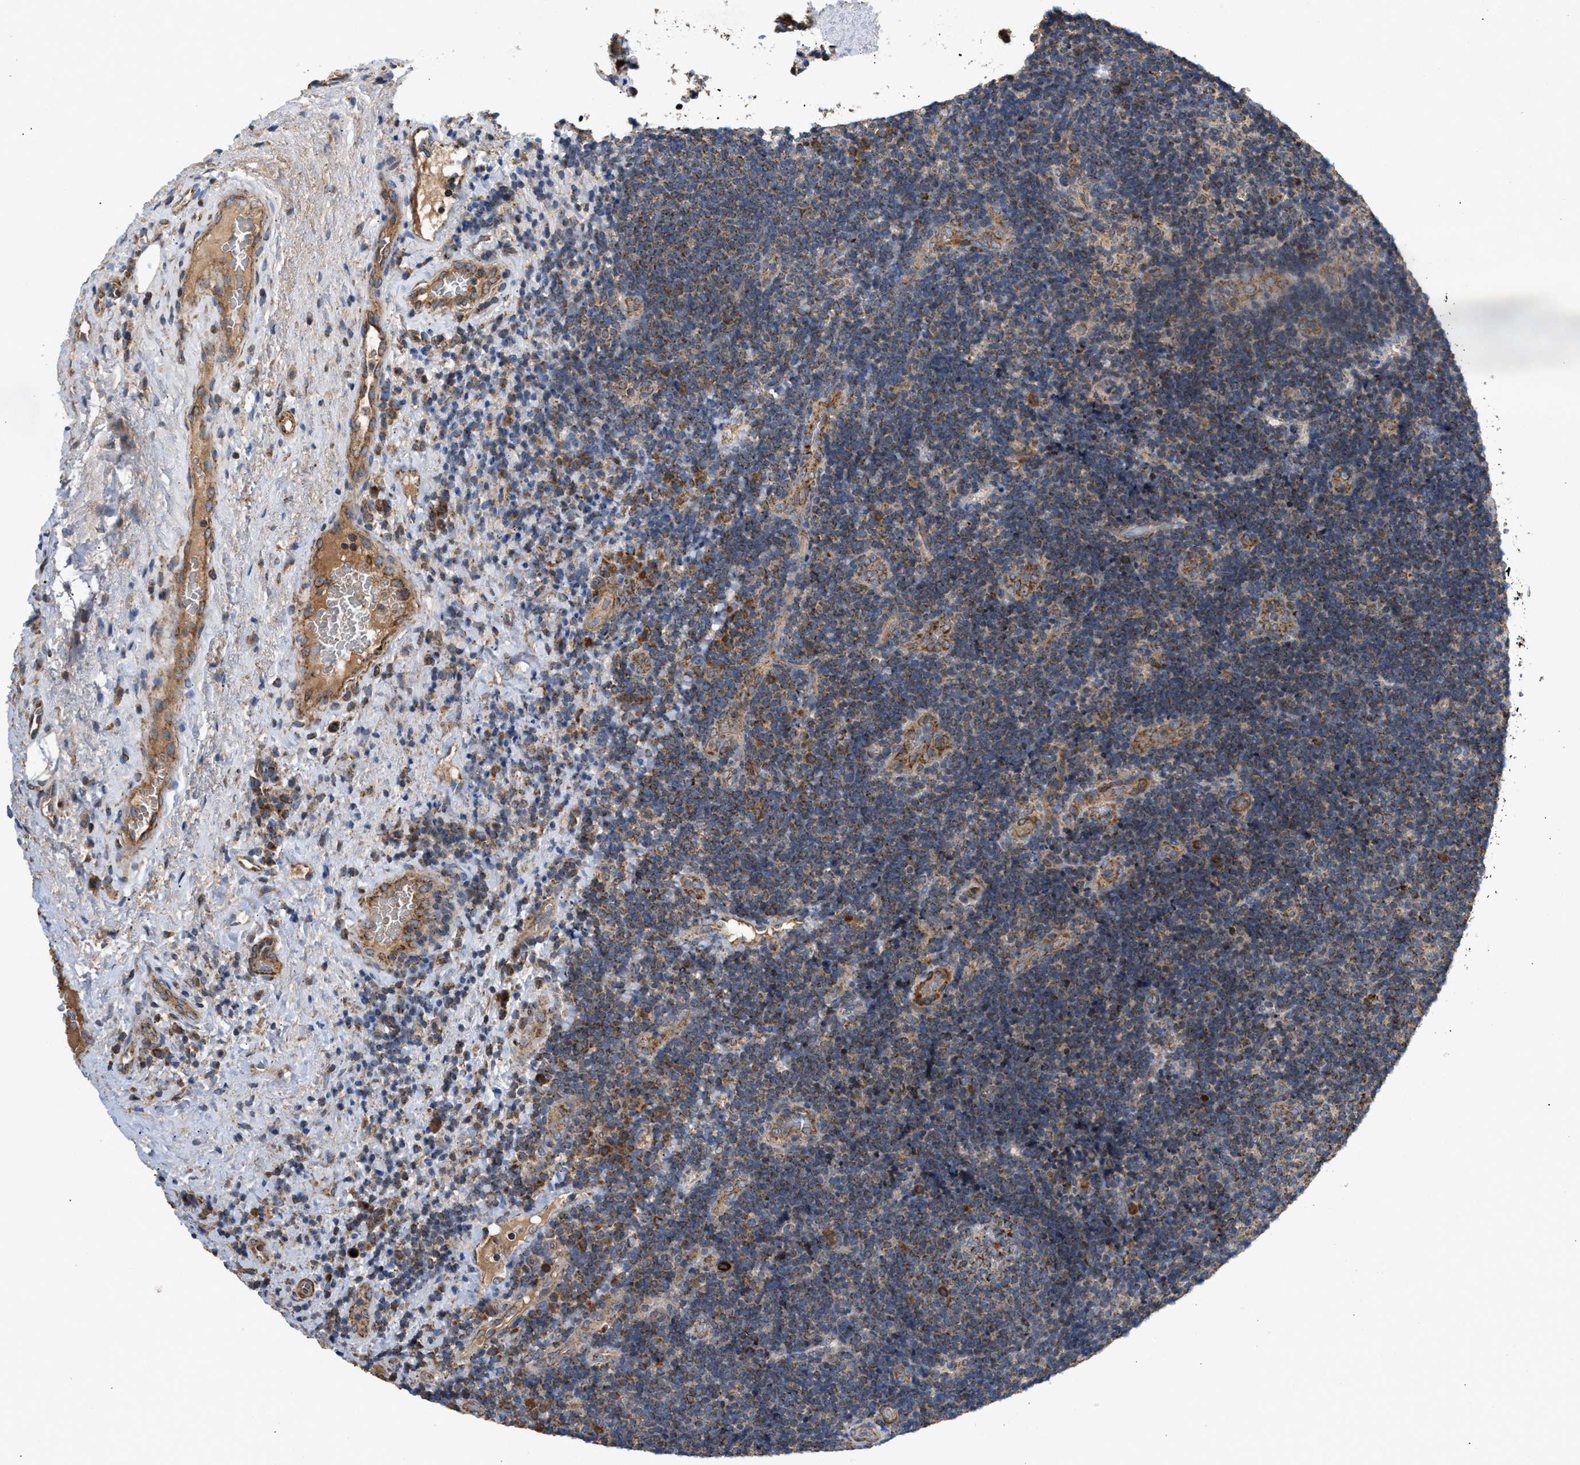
{"staining": {"intensity": "moderate", "quantity": "25%-75%", "location": "cytoplasmic/membranous"}, "tissue": "lymphoma", "cell_type": "Tumor cells", "image_type": "cancer", "snomed": [{"axis": "morphology", "description": "Malignant lymphoma, non-Hodgkin's type, High grade"}, {"axis": "topography", "description": "Tonsil"}], "caption": "Malignant lymphoma, non-Hodgkin's type (high-grade) stained for a protein demonstrates moderate cytoplasmic/membranous positivity in tumor cells. (DAB IHC, brown staining for protein, blue staining for nuclei).", "gene": "TACO1", "patient": {"sex": "female", "age": 36}}